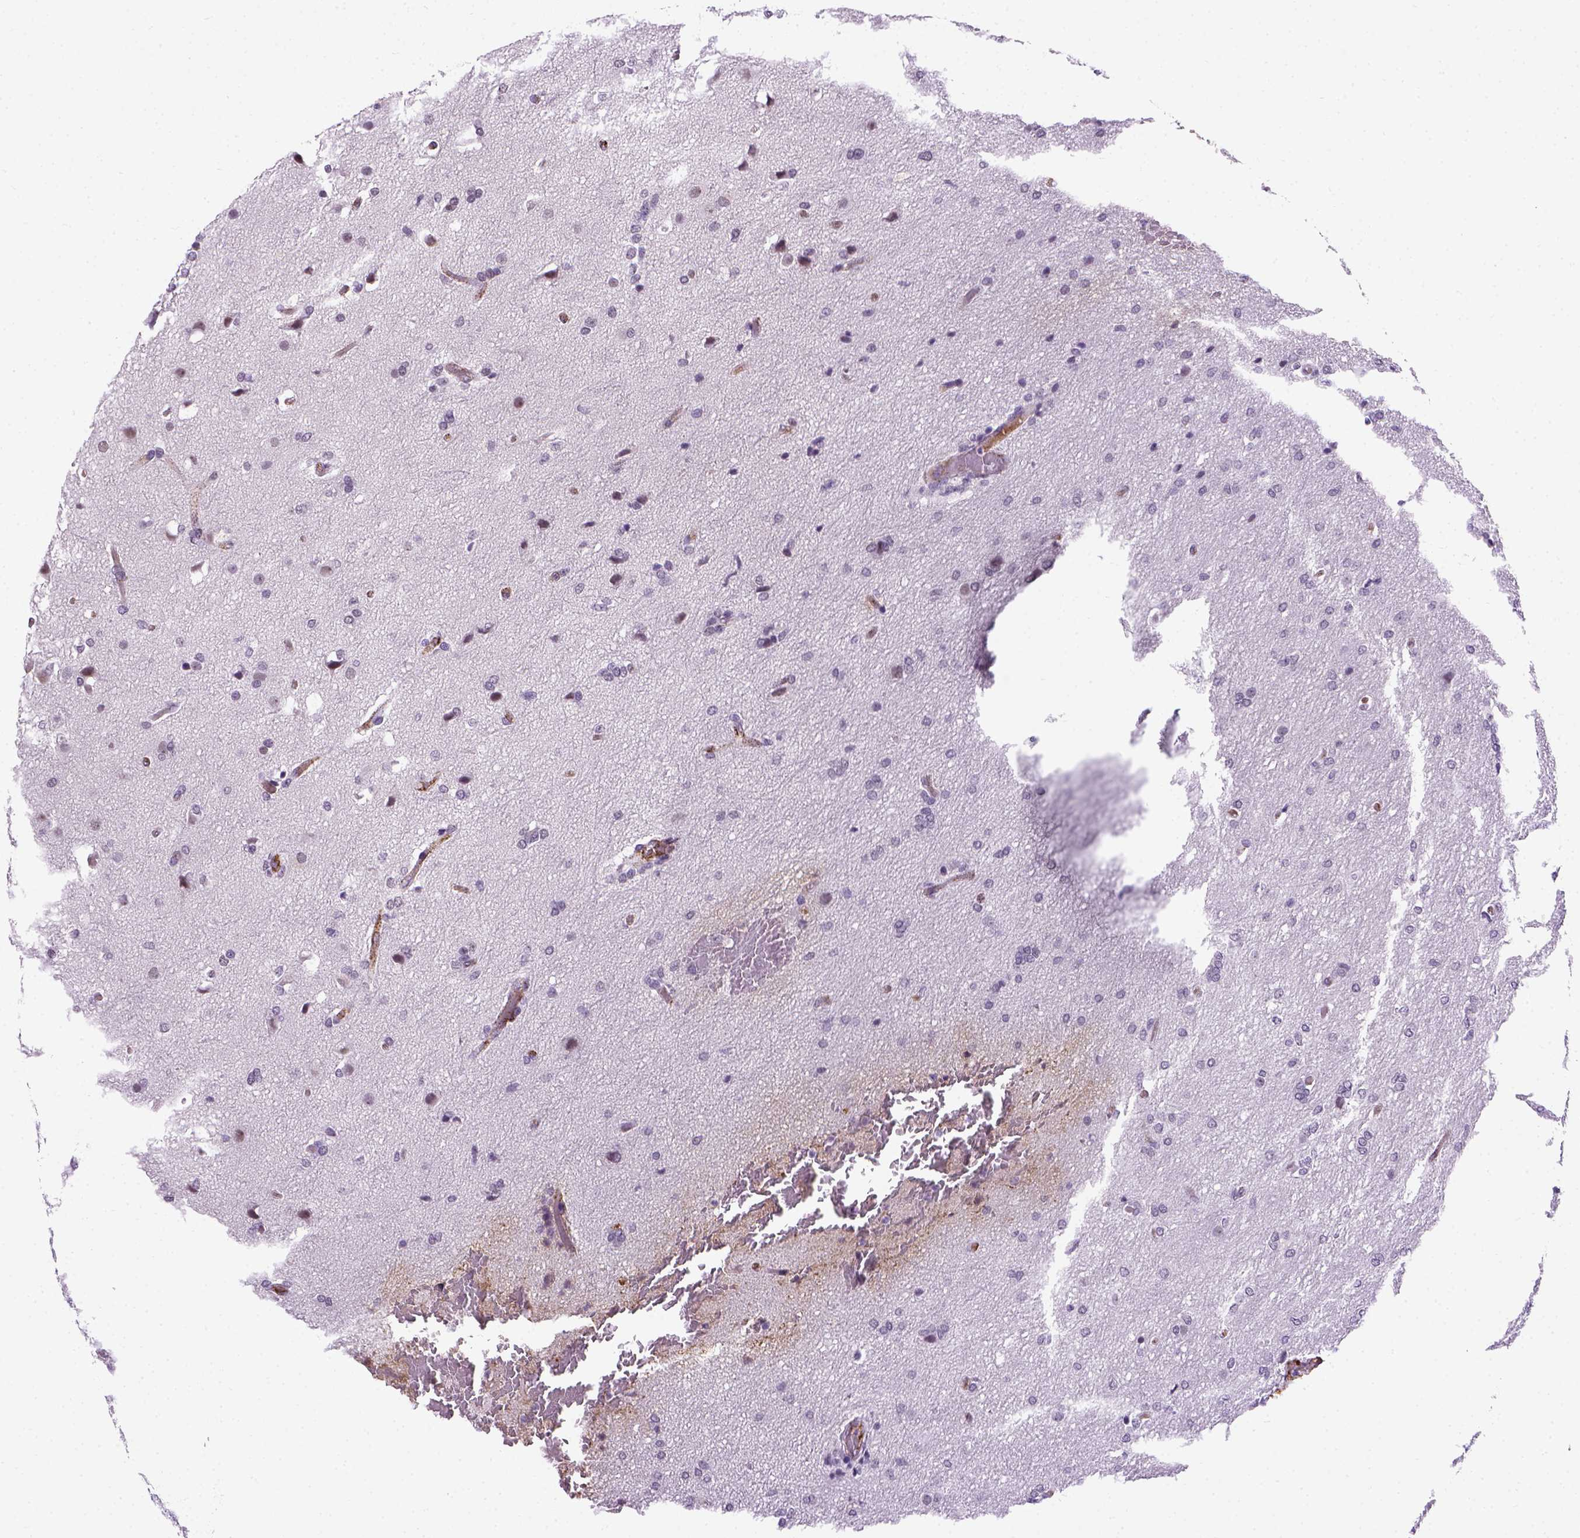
{"staining": {"intensity": "negative", "quantity": "none", "location": "none"}, "tissue": "glioma", "cell_type": "Tumor cells", "image_type": "cancer", "snomed": [{"axis": "morphology", "description": "Glioma, malignant, High grade"}, {"axis": "topography", "description": "Brain"}], "caption": "A high-resolution histopathology image shows immunohistochemistry (IHC) staining of glioma, which reveals no significant expression in tumor cells.", "gene": "VWF", "patient": {"sex": "male", "age": 68}}